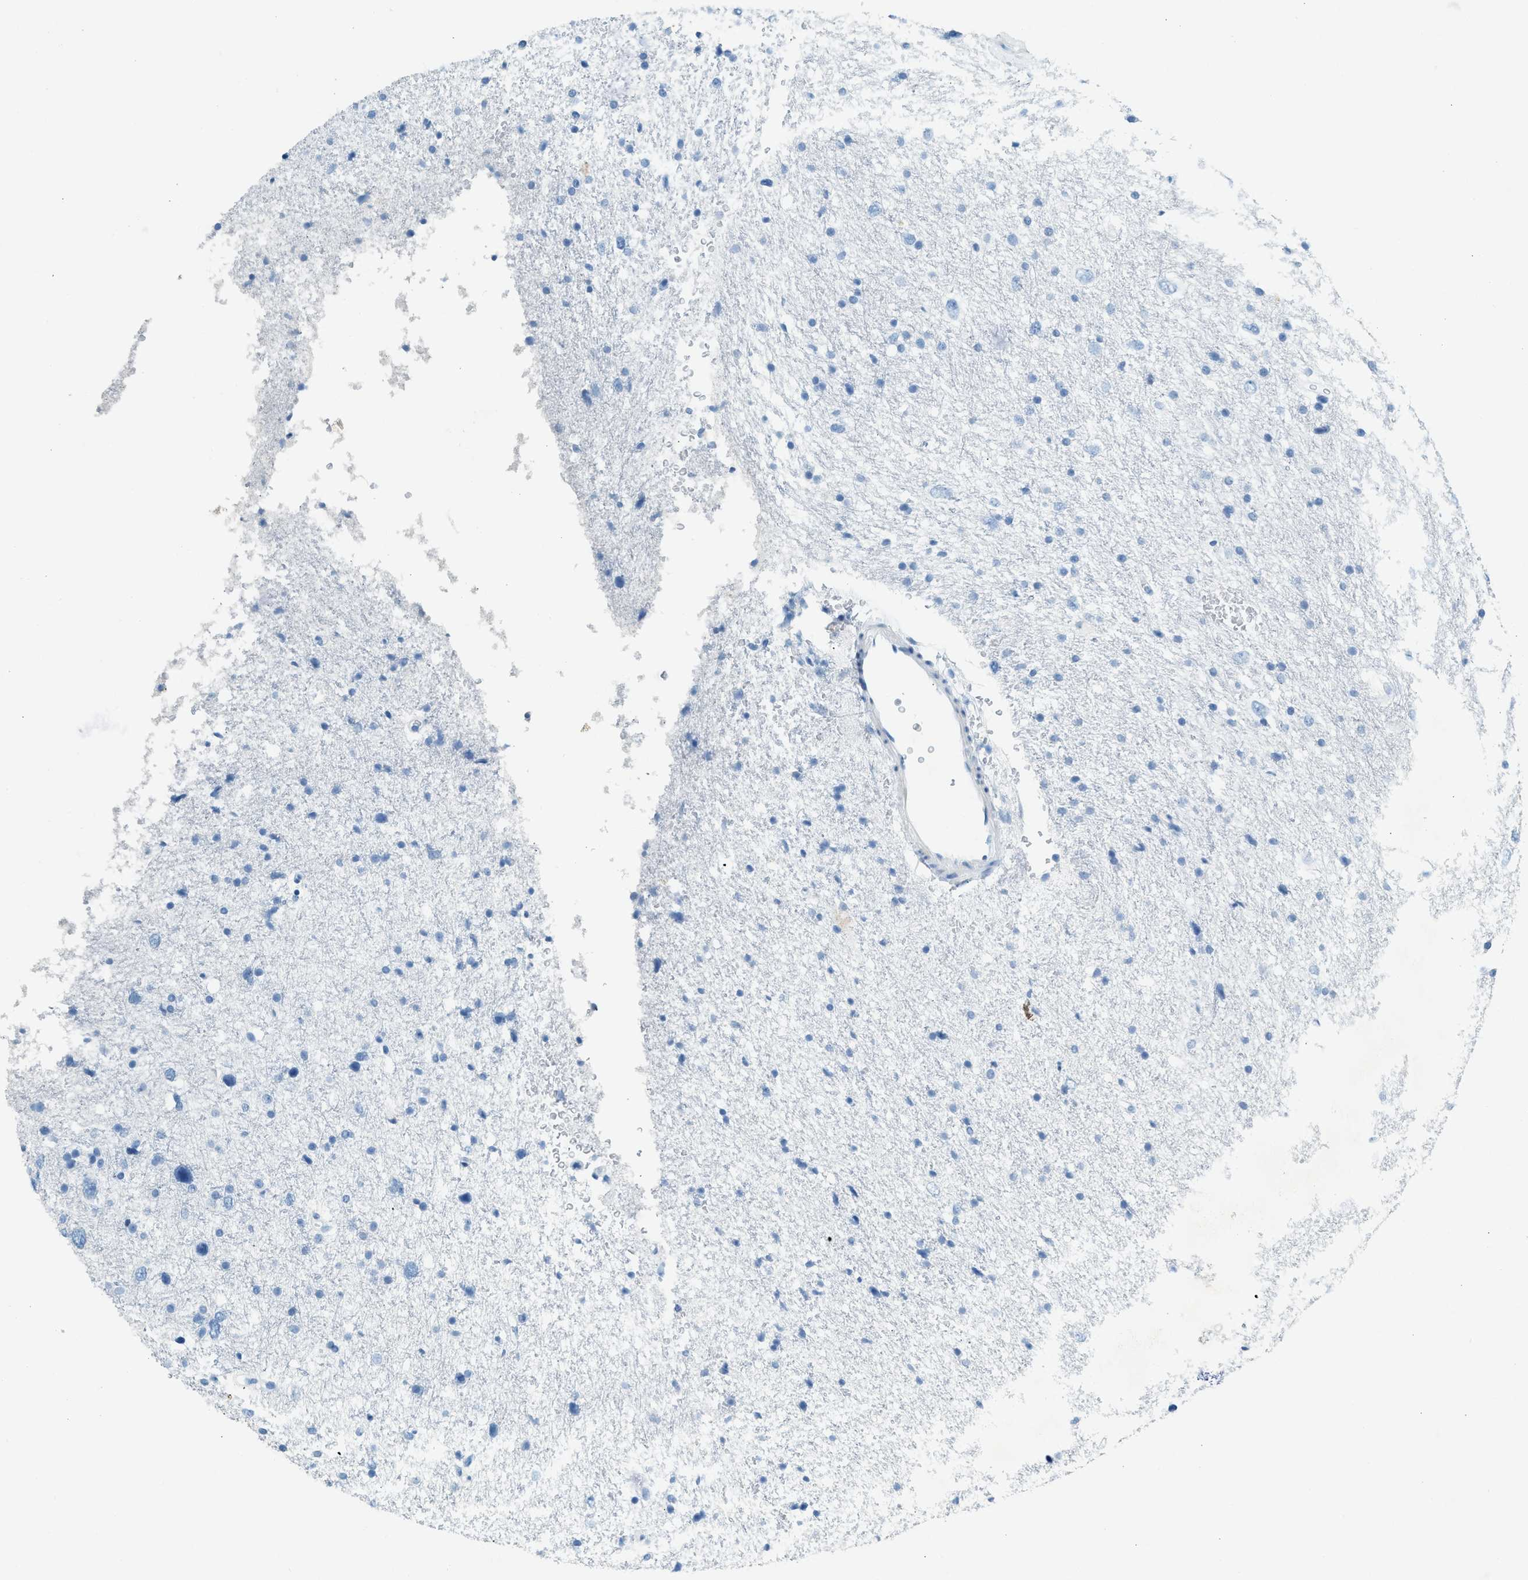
{"staining": {"intensity": "negative", "quantity": "none", "location": "none"}, "tissue": "glioma", "cell_type": "Tumor cells", "image_type": "cancer", "snomed": [{"axis": "morphology", "description": "Glioma, malignant, Low grade"}, {"axis": "topography", "description": "Brain"}], "caption": "The IHC photomicrograph has no significant staining in tumor cells of glioma tissue.", "gene": "HHATL", "patient": {"sex": "female", "age": 37}}